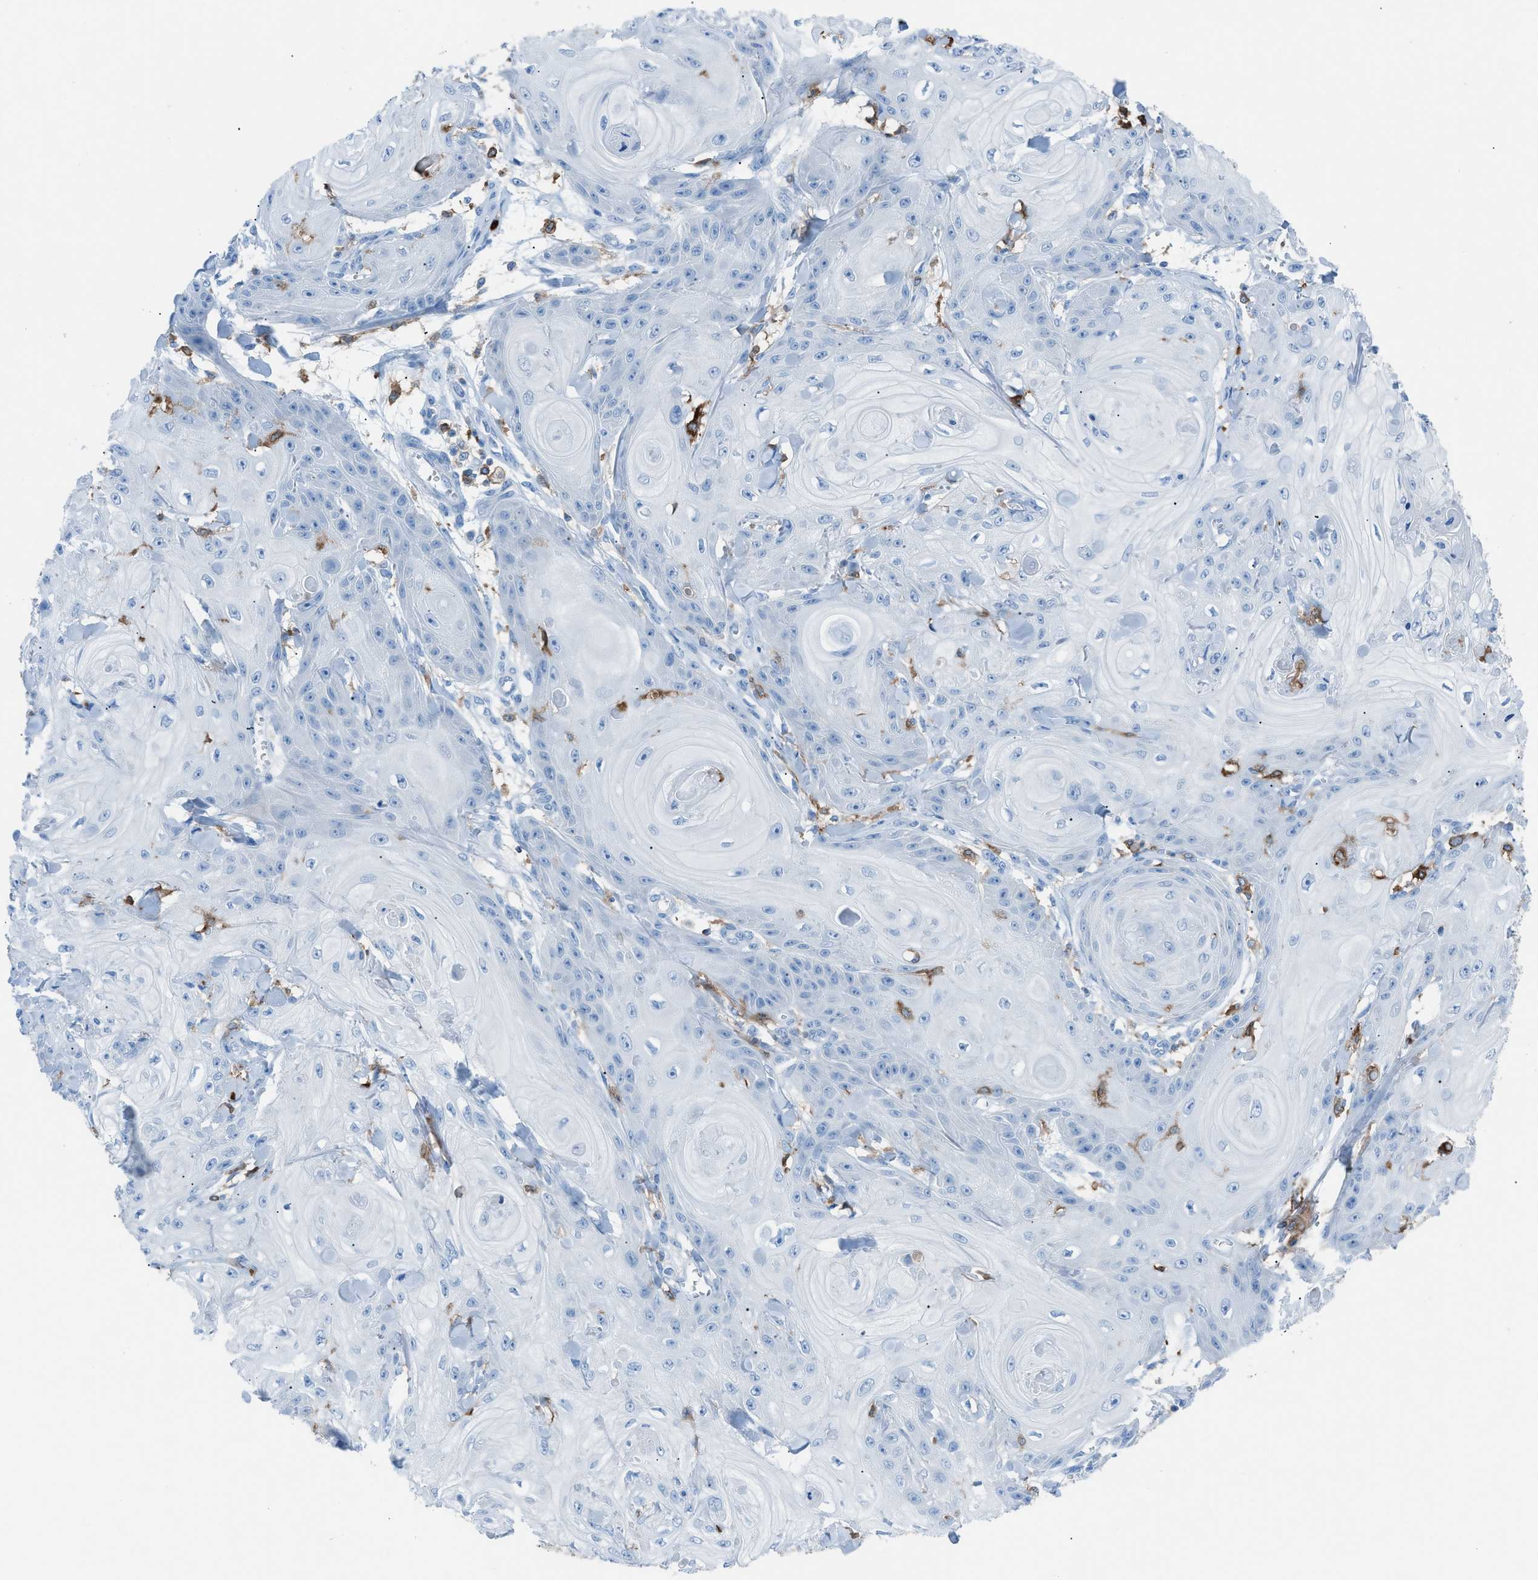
{"staining": {"intensity": "negative", "quantity": "none", "location": "none"}, "tissue": "skin cancer", "cell_type": "Tumor cells", "image_type": "cancer", "snomed": [{"axis": "morphology", "description": "Squamous cell carcinoma, NOS"}, {"axis": "topography", "description": "Skin"}], "caption": "Micrograph shows no protein expression in tumor cells of skin cancer tissue. (Brightfield microscopy of DAB (3,3'-diaminobenzidine) immunohistochemistry at high magnification).", "gene": "ITGB2", "patient": {"sex": "male", "age": 74}}